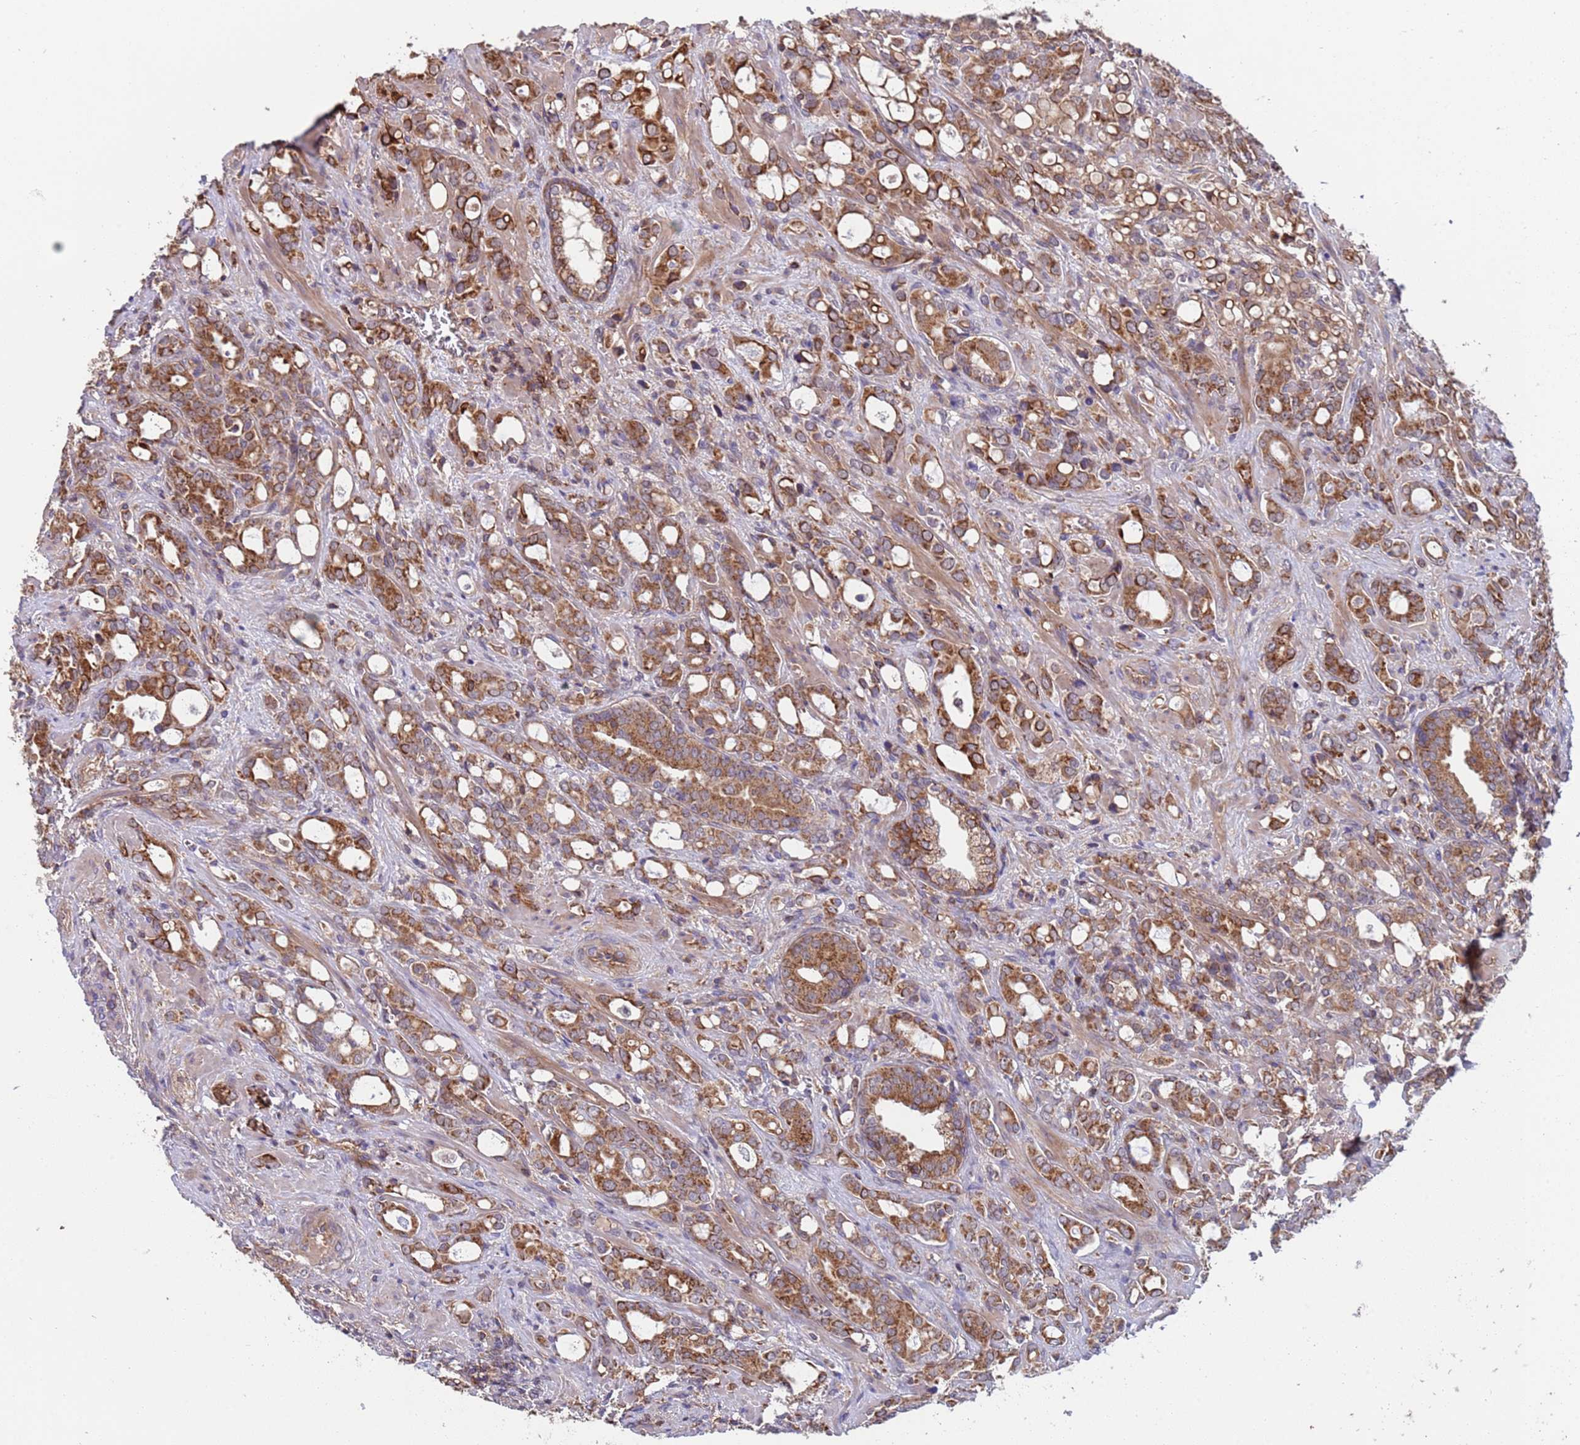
{"staining": {"intensity": "moderate", "quantity": ">75%", "location": "cytoplasmic/membranous"}, "tissue": "prostate cancer", "cell_type": "Tumor cells", "image_type": "cancer", "snomed": [{"axis": "morphology", "description": "Adenocarcinoma, High grade"}, {"axis": "topography", "description": "Prostate"}], "caption": "Immunohistochemical staining of human prostate cancer exhibits medium levels of moderate cytoplasmic/membranous protein staining in about >75% of tumor cells. Immunohistochemistry (ihc) stains the protein in brown and the nuclei are stained blue.", "gene": "ACAD8", "patient": {"sex": "male", "age": 72}}